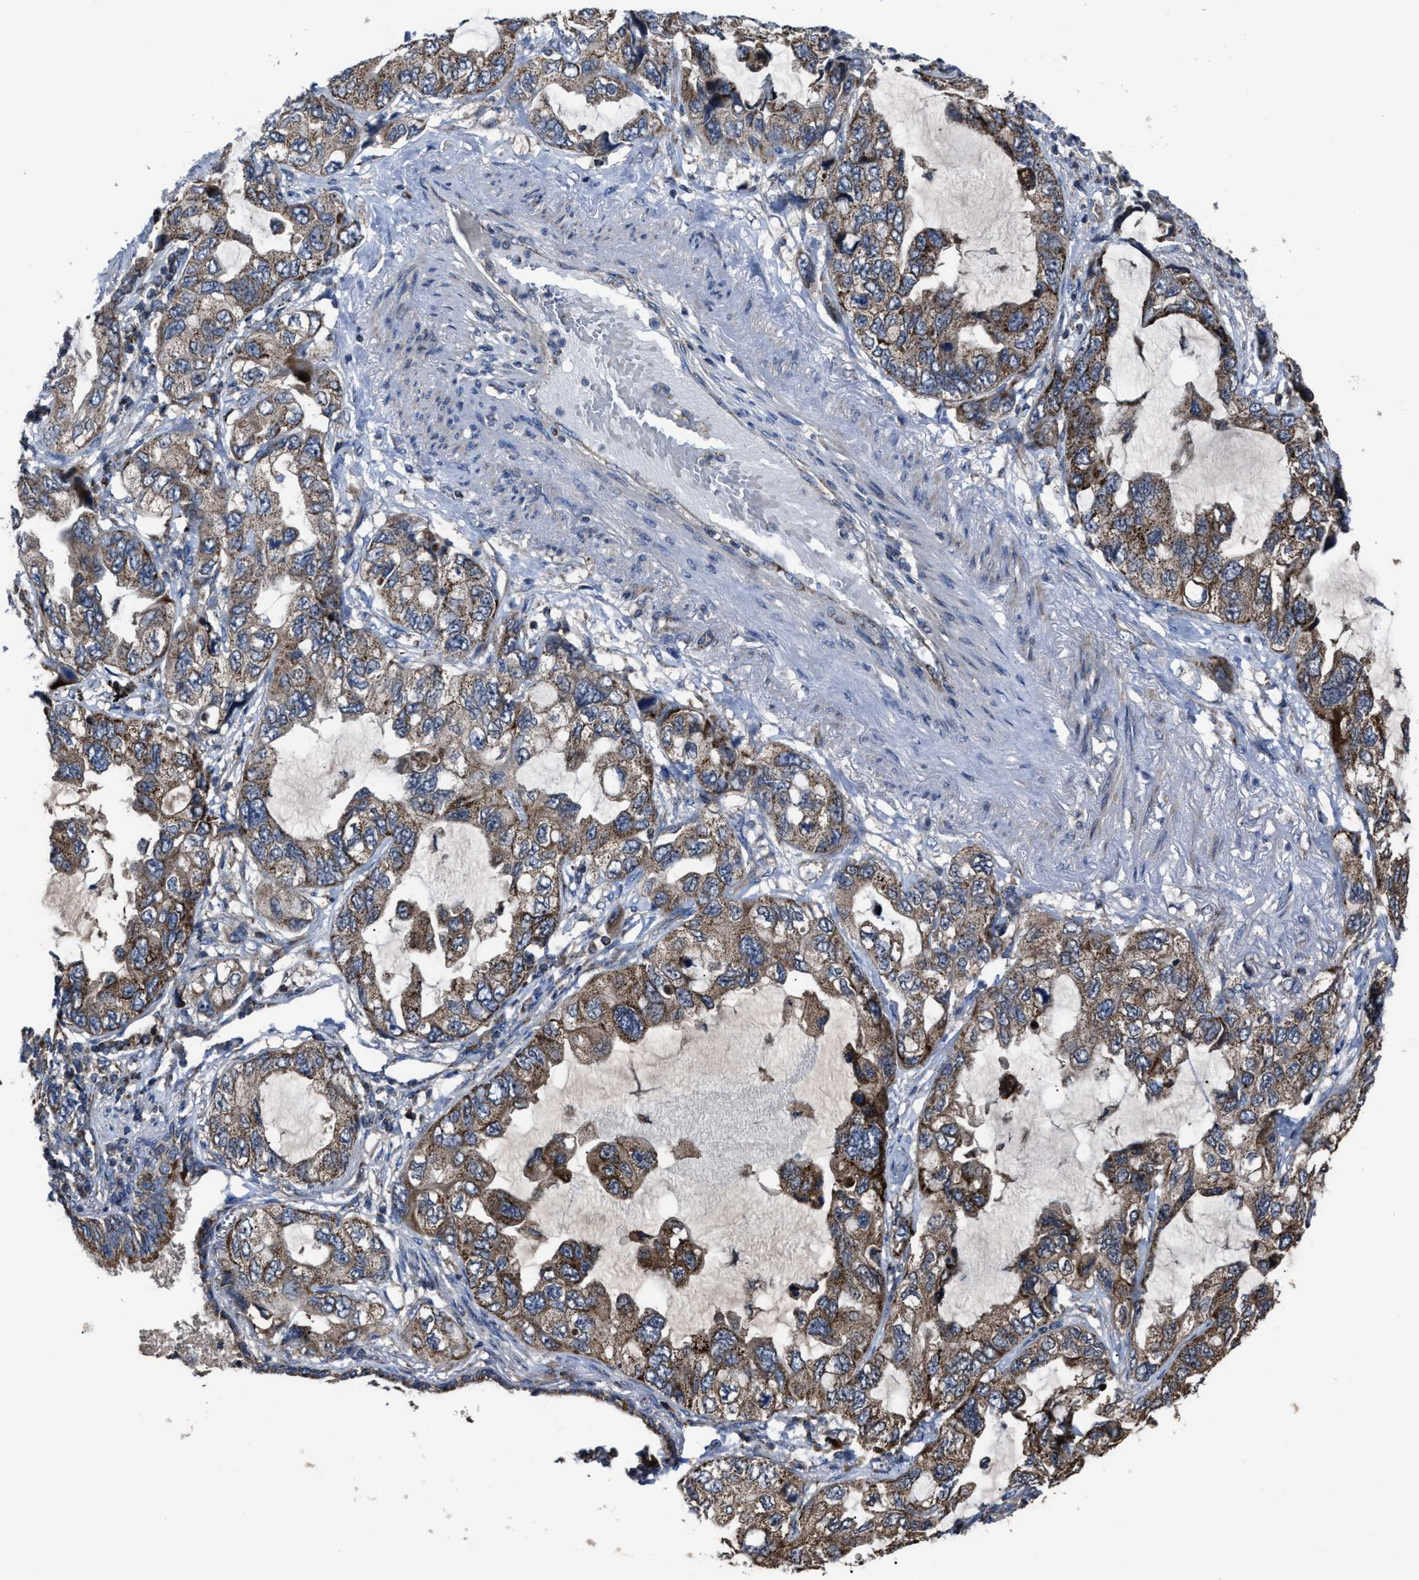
{"staining": {"intensity": "moderate", "quantity": ">75%", "location": "cytoplasmic/membranous"}, "tissue": "lung cancer", "cell_type": "Tumor cells", "image_type": "cancer", "snomed": [{"axis": "morphology", "description": "Squamous cell carcinoma, NOS"}, {"axis": "topography", "description": "Lung"}], "caption": "There is medium levels of moderate cytoplasmic/membranous positivity in tumor cells of lung cancer (squamous cell carcinoma), as demonstrated by immunohistochemical staining (brown color).", "gene": "PASK", "patient": {"sex": "female", "age": 73}}